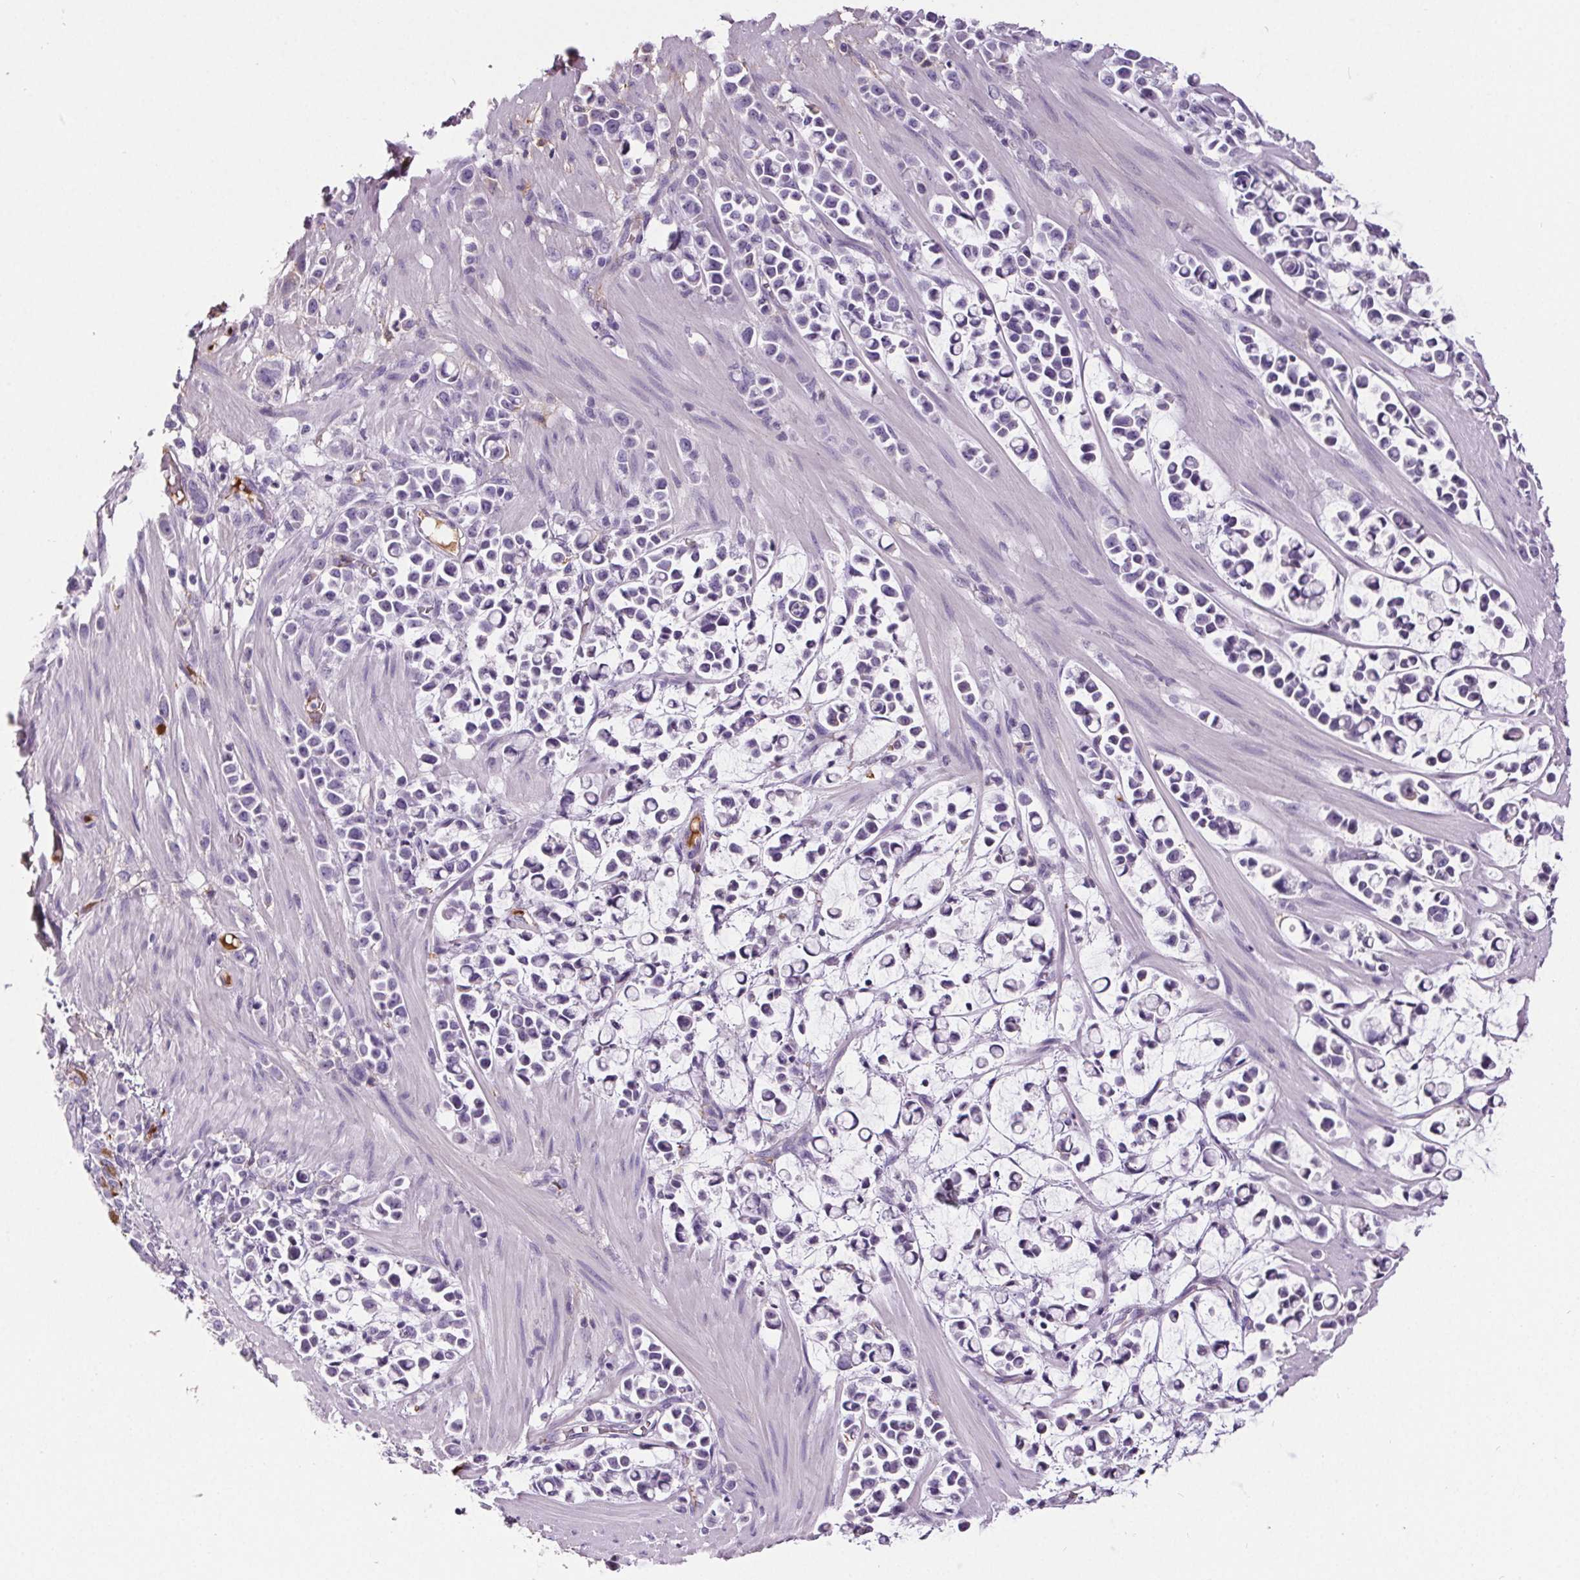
{"staining": {"intensity": "negative", "quantity": "none", "location": "none"}, "tissue": "stomach cancer", "cell_type": "Tumor cells", "image_type": "cancer", "snomed": [{"axis": "morphology", "description": "Adenocarcinoma, NOS"}, {"axis": "topography", "description": "Stomach"}], "caption": "Human stomach cancer stained for a protein using immunohistochemistry (IHC) demonstrates no positivity in tumor cells.", "gene": "CD5L", "patient": {"sex": "male", "age": 82}}